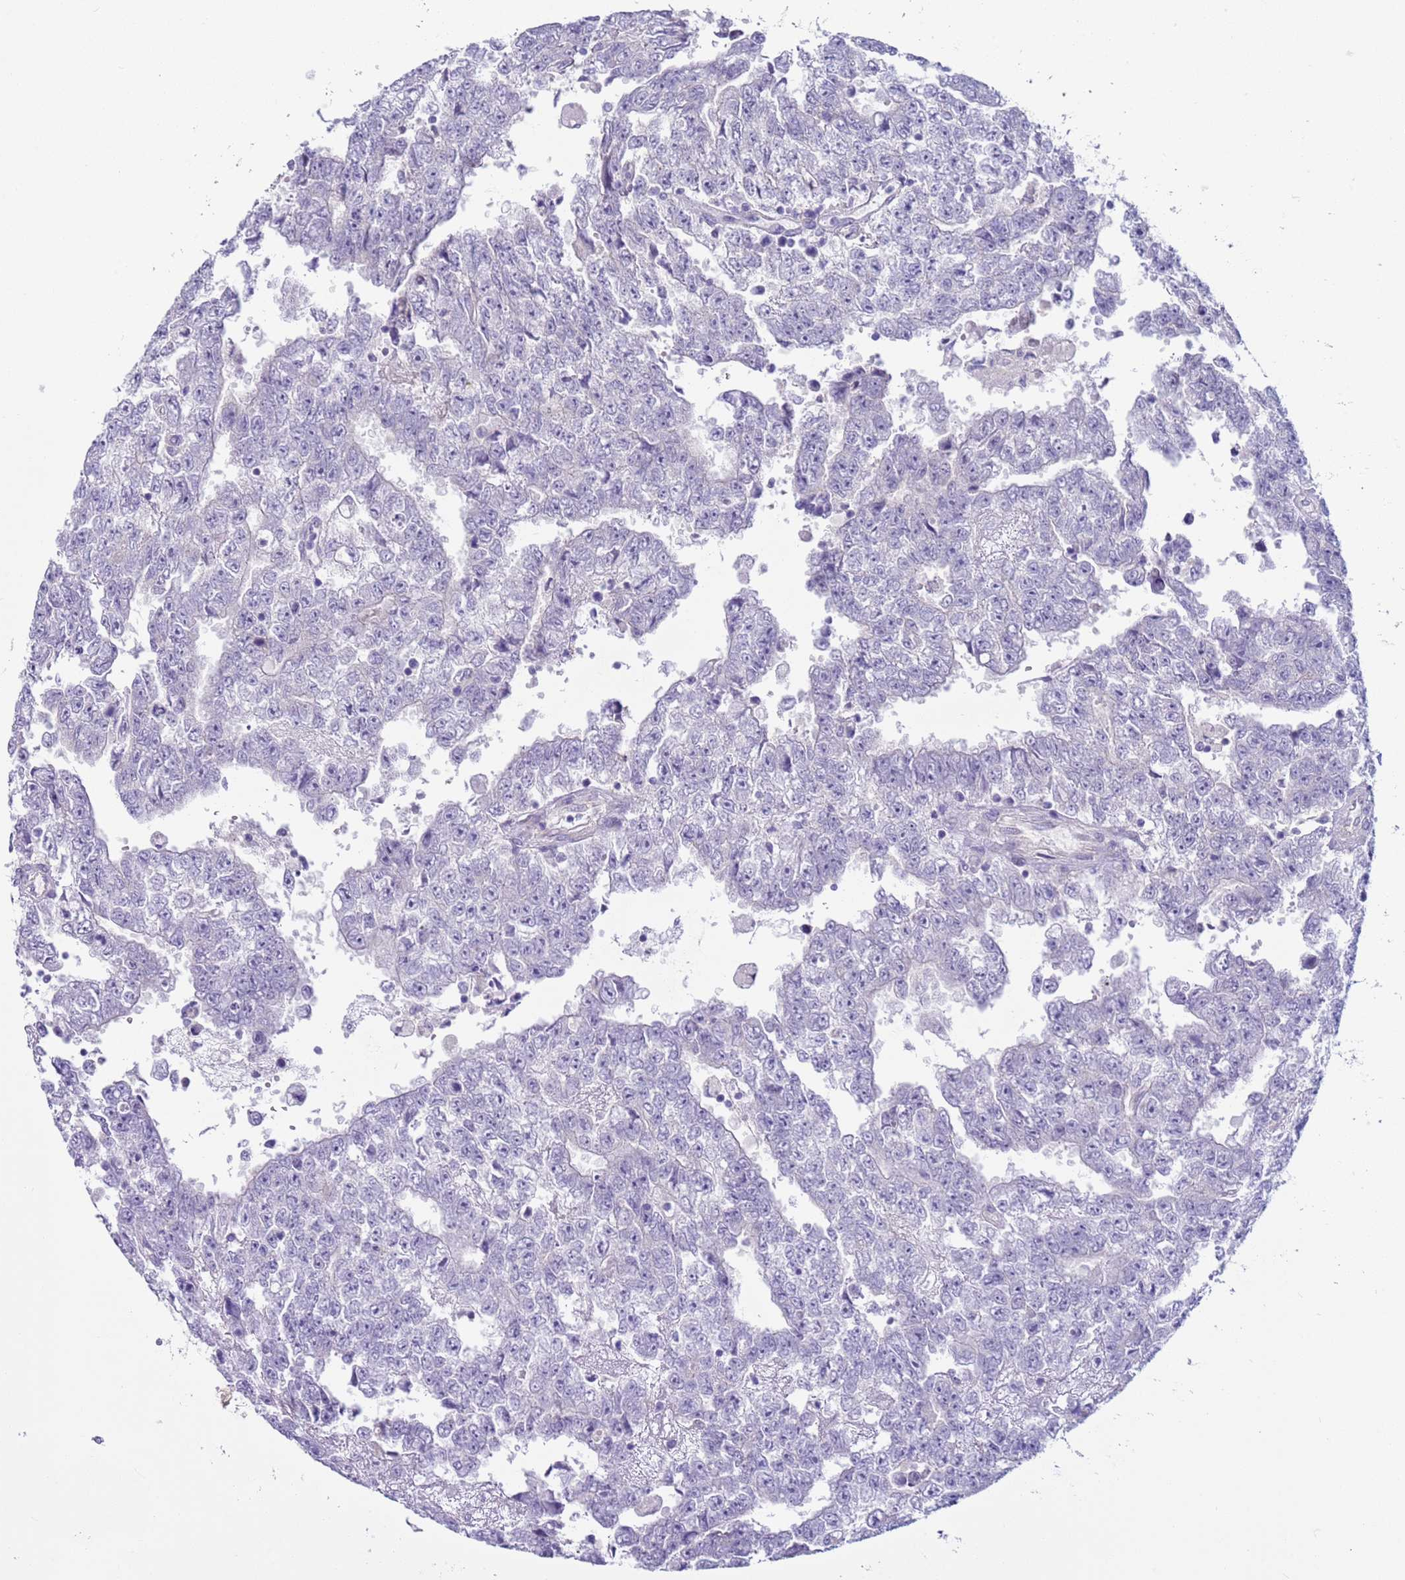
{"staining": {"intensity": "negative", "quantity": "none", "location": "none"}, "tissue": "testis cancer", "cell_type": "Tumor cells", "image_type": "cancer", "snomed": [{"axis": "morphology", "description": "Carcinoma, Embryonal, NOS"}, {"axis": "topography", "description": "Testis"}], "caption": "Immunohistochemistry (IHC) image of testis cancer stained for a protein (brown), which demonstrates no staining in tumor cells.", "gene": "NPAP1", "patient": {"sex": "male", "age": 25}}